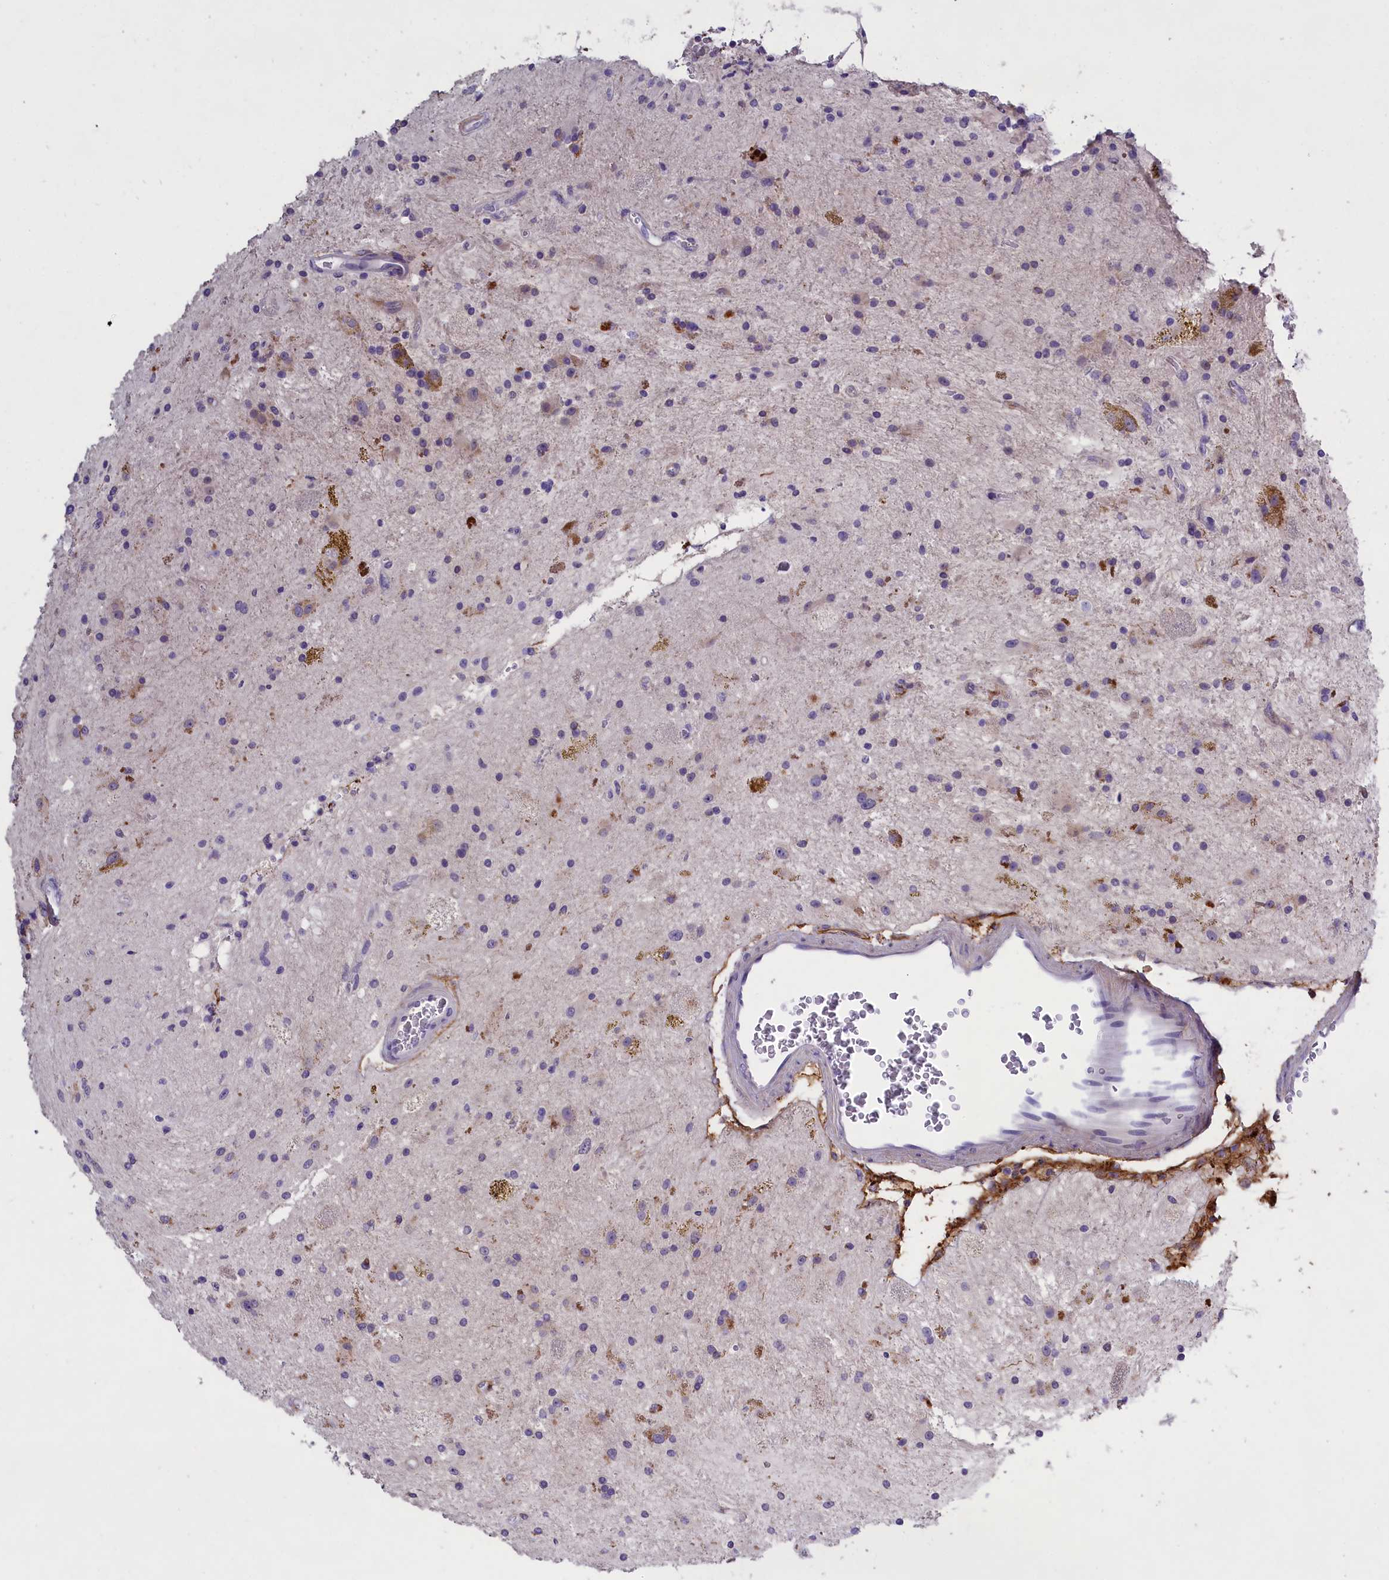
{"staining": {"intensity": "weak", "quantity": "<25%", "location": "cytoplasmic/membranous"}, "tissue": "glioma", "cell_type": "Tumor cells", "image_type": "cancer", "snomed": [{"axis": "morphology", "description": "Glioma, malignant, High grade"}, {"axis": "topography", "description": "Brain"}], "caption": "Tumor cells are negative for protein expression in human glioma. Brightfield microscopy of immunohistochemistry (IHC) stained with DAB (3,3'-diaminobenzidine) (brown) and hematoxylin (blue), captured at high magnification.", "gene": "ENPP6", "patient": {"sex": "male", "age": 34}}